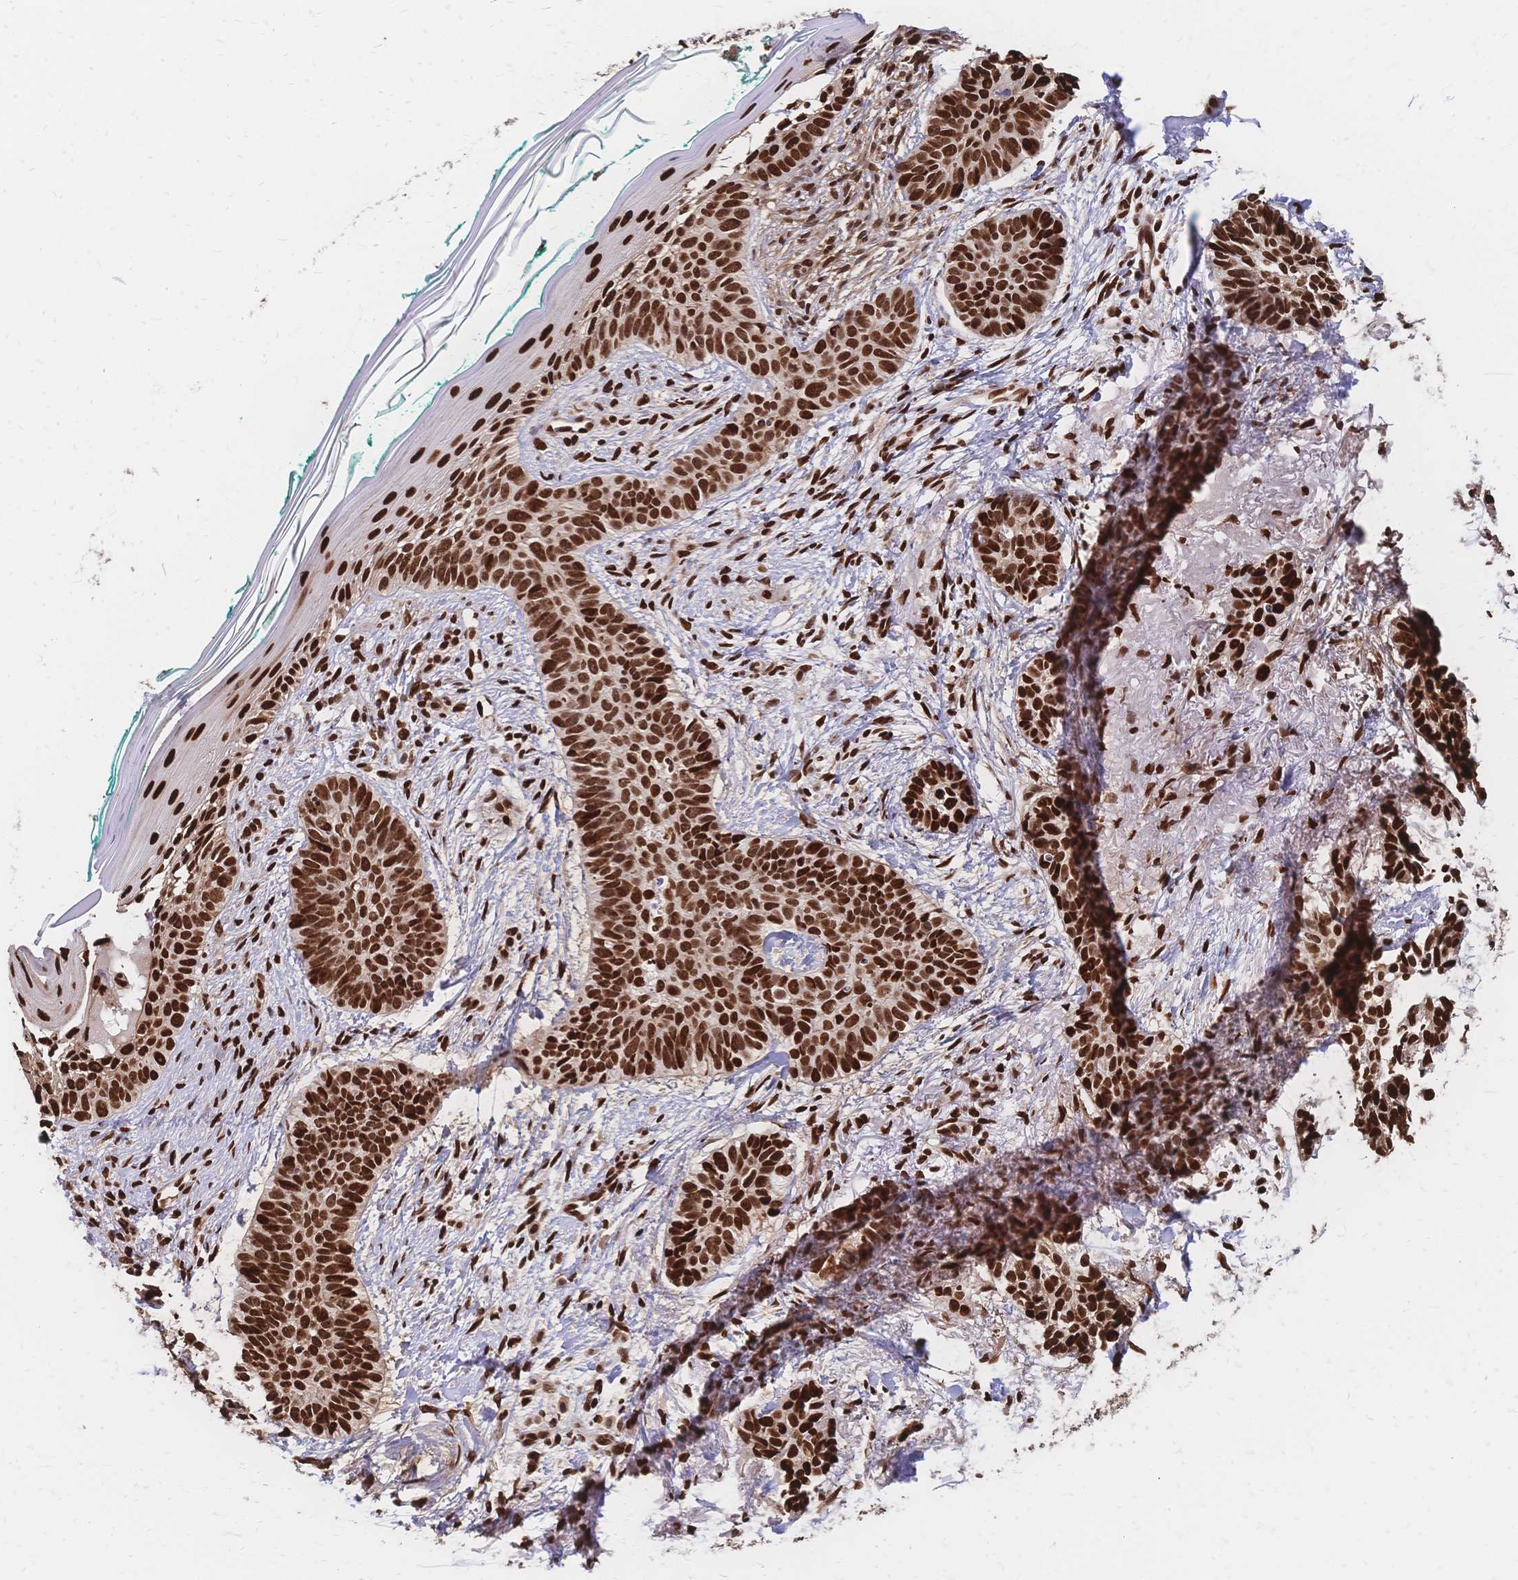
{"staining": {"intensity": "strong", "quantity": ">75%", "location": "nuclear"}, "tissue": "skin cancer", "cell_type": "Tumor cells", "image_type": "cancer", "snomed": [{"axis": "morphology", "description": "Basal cell carcinoma"}, {"axis": "topography", "description": "Skin"}, {"axis": "topography", "description": "Skin of face"}, {"axis": "topography", "description": "Skin of nose"}], "caption": "Immunohistochemistry of skin cancer (basal cell carcinoma) shows high levels of strong nuclear positivity in about >75% of tumor cells.", "gene": "HDGF", "patient": {"sex": "female", "age": 86}}